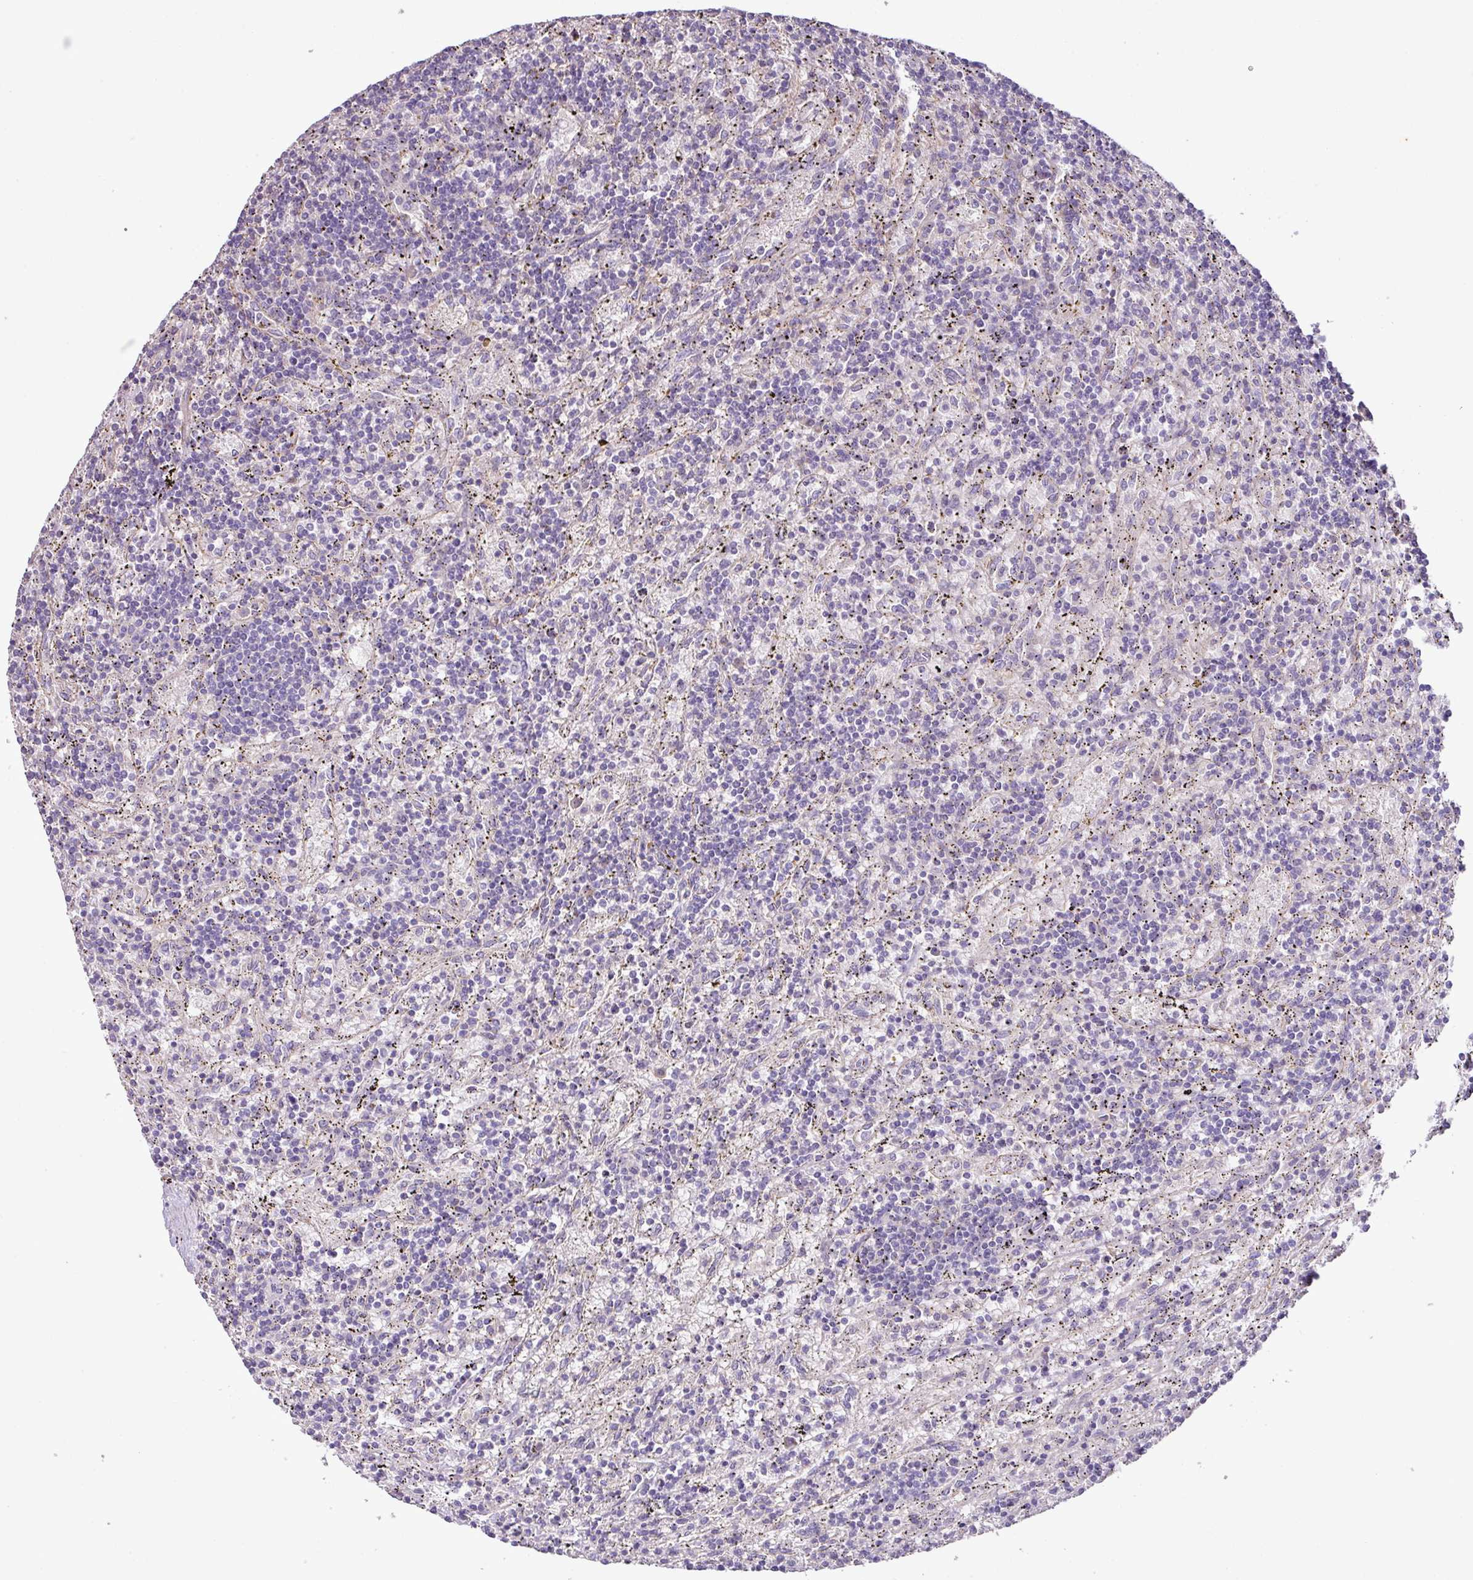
{"staining": {"intensity": "negative", "quantity": "none", "location": "none"}, "tissue": "lymphoma", "cell_type": "Tumor cells", "image_type": "cancer", "snomed": [{"axis": "morphology", "description": "Malignant lymphoma, non-Hodgkin's type, Low grade"}, {"axis": "topography", "description": "Spleen"}], "caption": "The micrograph reveals no significant positivity in tumor cells of low-grade malignant lymphoma, non-Hodgkin's type.", "gene": "AGR3", "patient": {"sex": "male", "age": 76}}